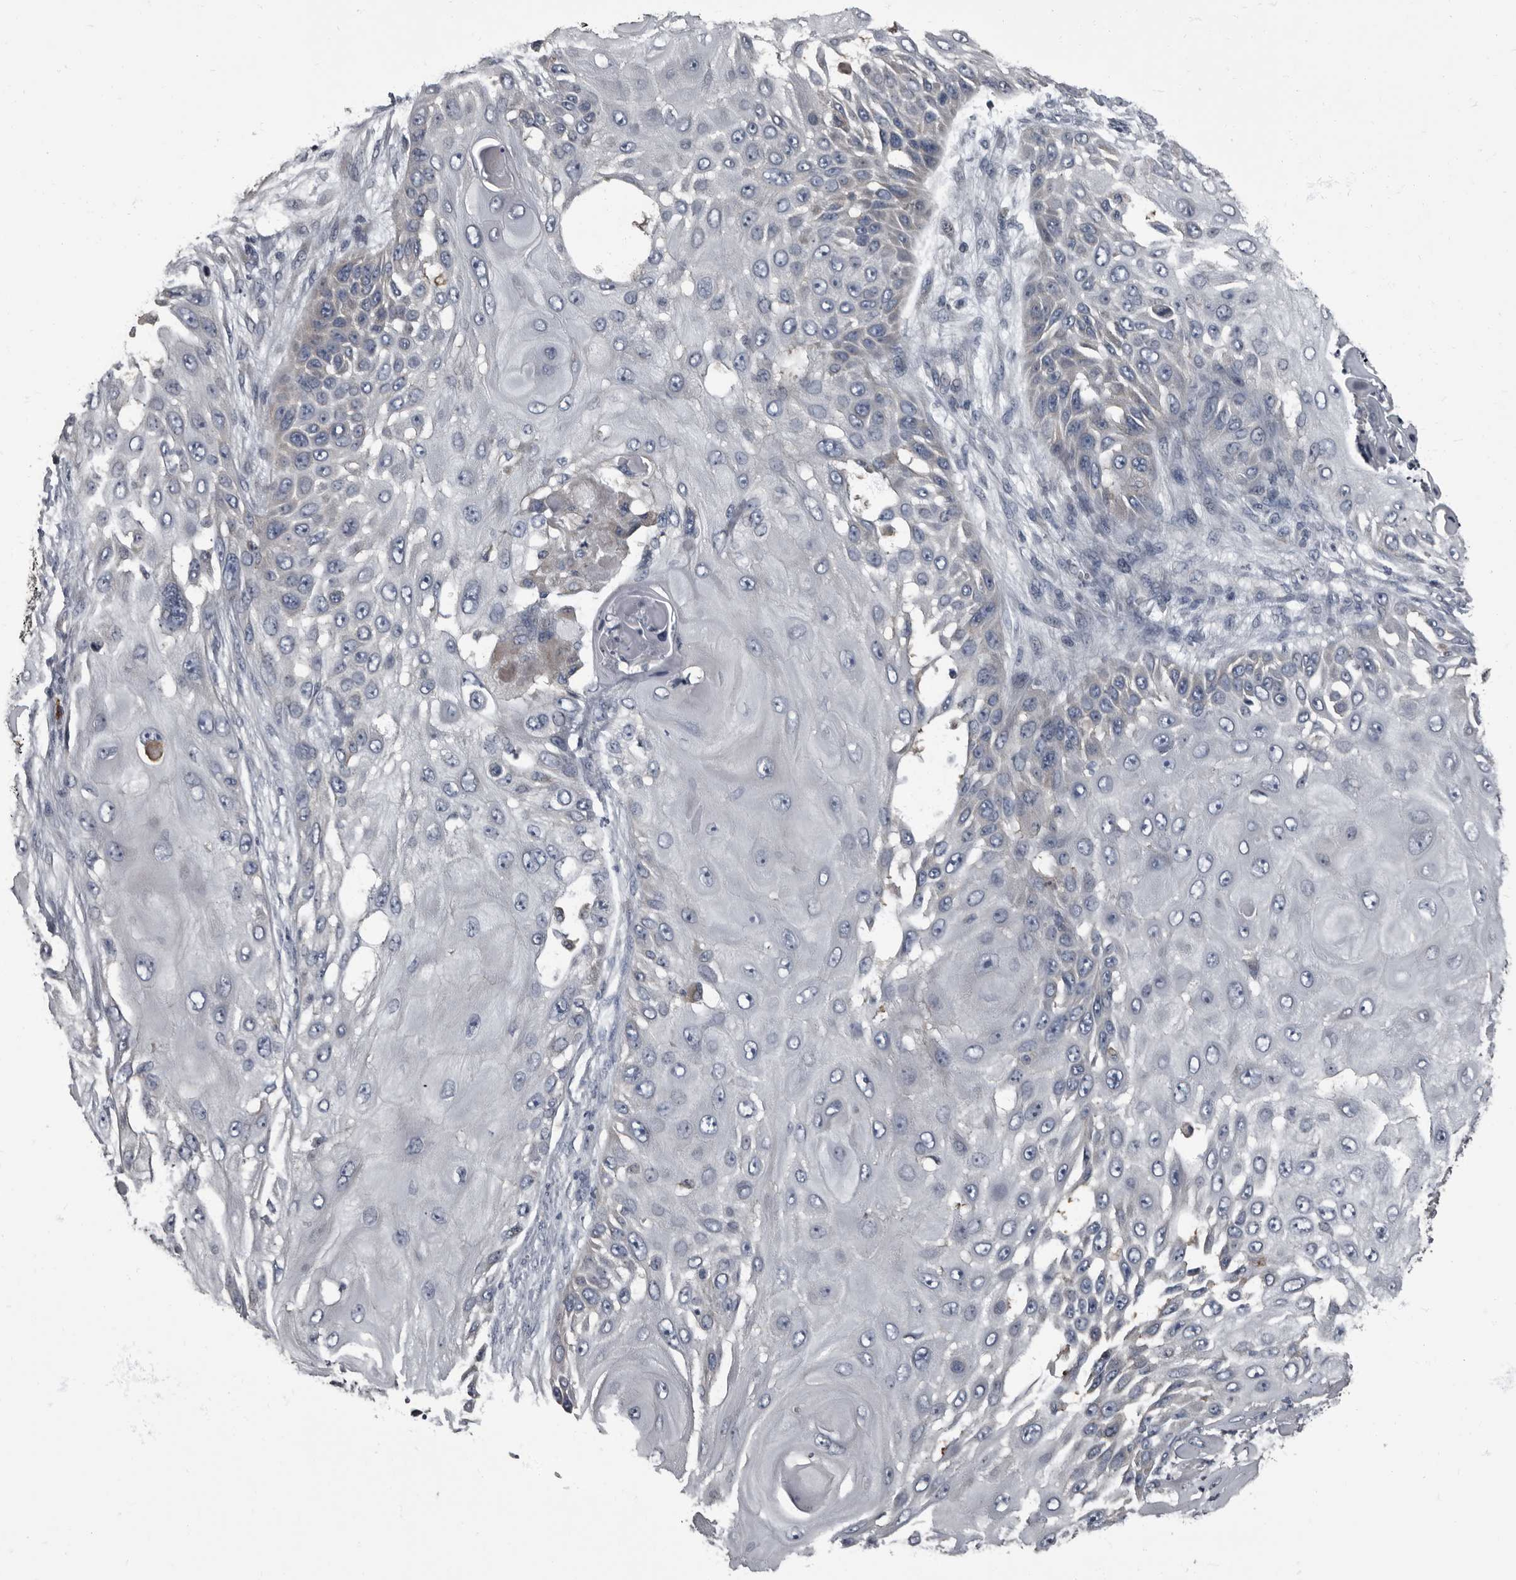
{"staining": {"intensity": "negative", "quantity": "none", "location": "none"}, "tissue": "skin cancer", "cell_type": "Tumor cells", "image_type": "cancer", "snomed": [{"axis": "morphology", "description": "Squamous cell carcinoma, NOS"}, {"axis": "topography", "description": "Skin"}], "caption": "Tumor cells are negative for protein expression in human squamous cell carcinoma (skin).", "gene": "TPD52L1", "patient": {"sex": "female", "age": 44}}